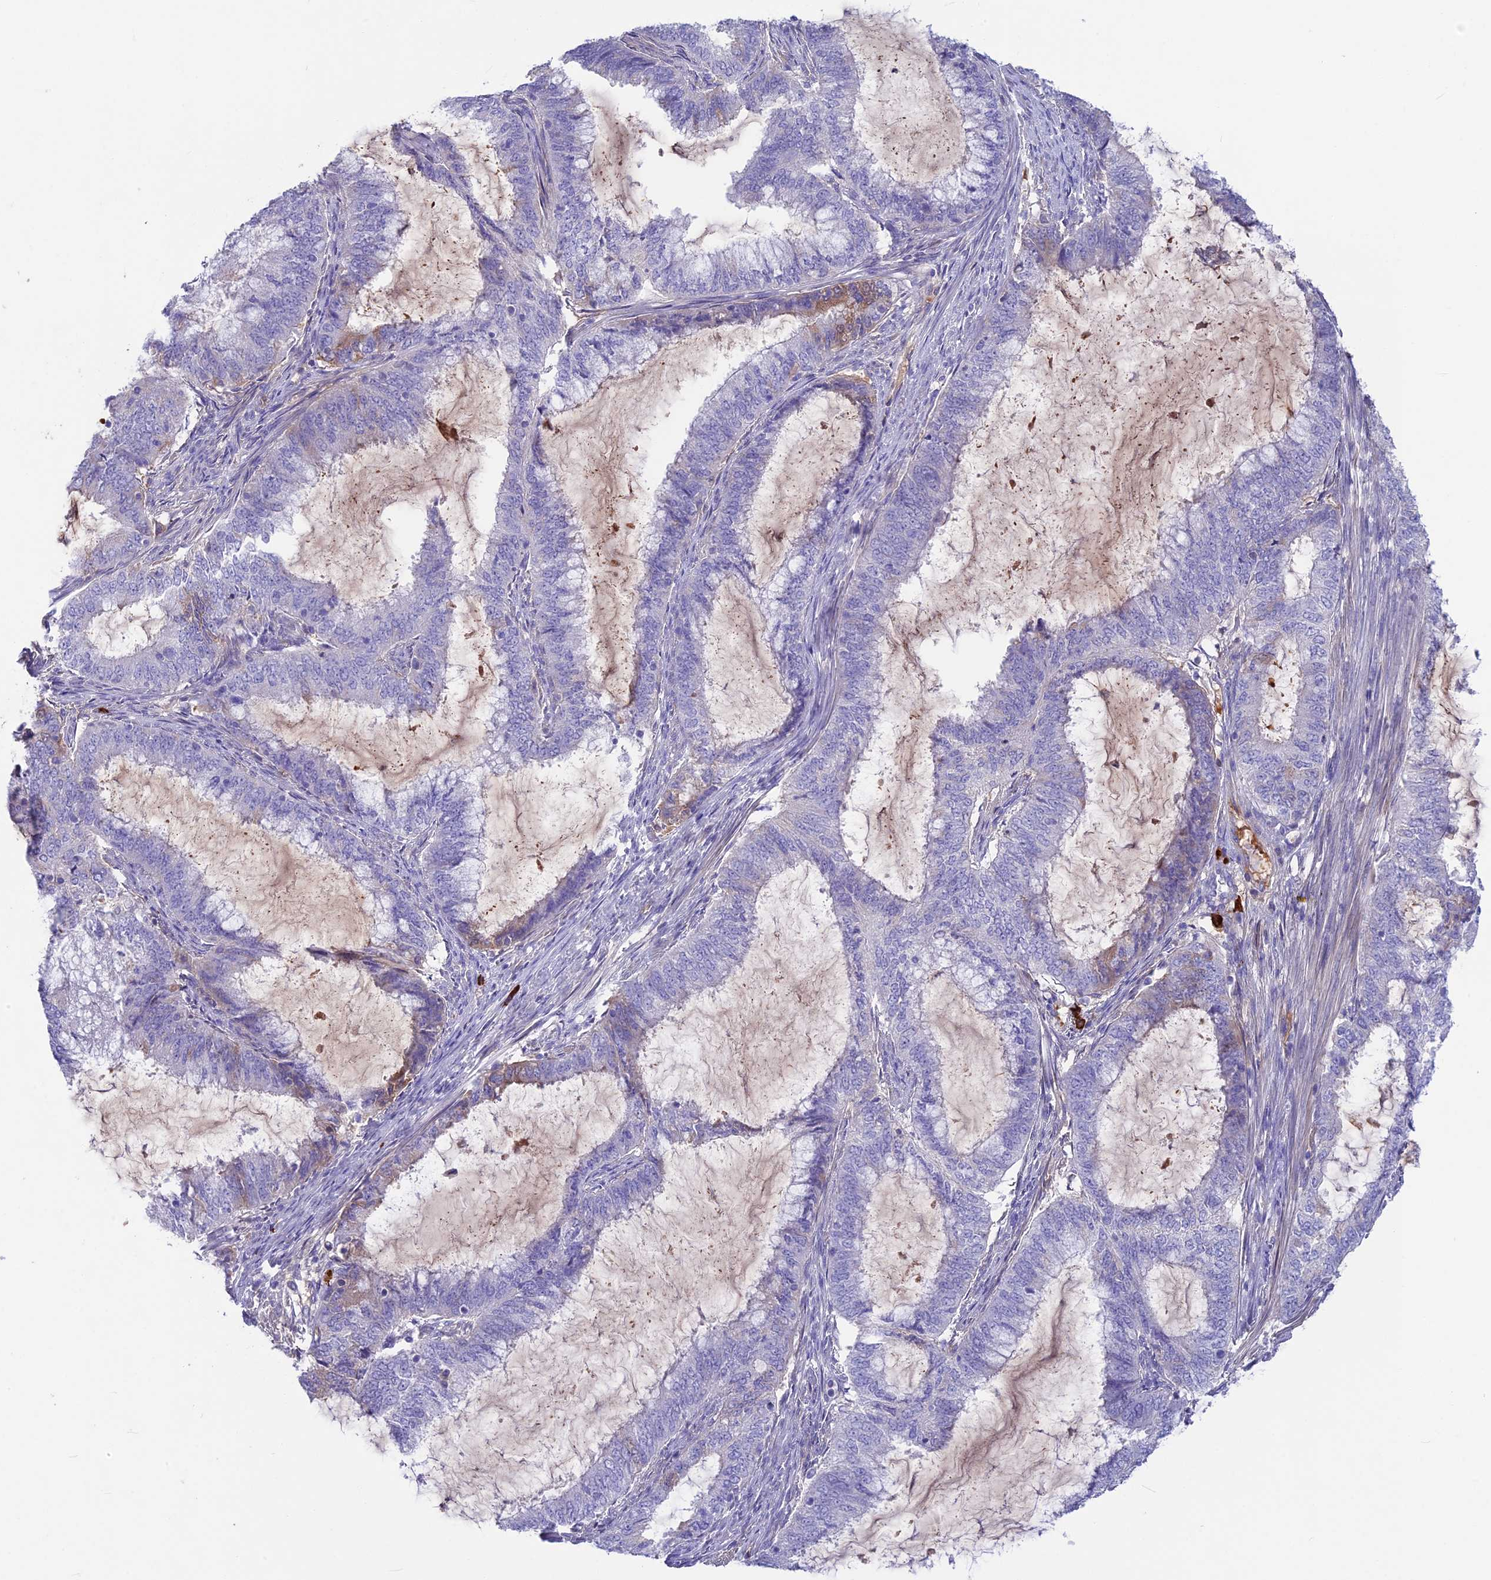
{"staining": {"intensity": "negative", "quantity": "none", "location": "none"}, "tissue": "endometrial cancer", "cell_type": "Tumor cells", "image_type": "cancer", "snomed": [{"axis": "morphology", "description": "Adenocarcinoma, NOS"}, {"axis": "topography", "description": "Endometrium"}], "caption": "DAB (3,3'-diaminobenzidine) immunohistochemical staining of human adenocarcinoma (endometrial) exhibits no significant positivity in tumor cells.", "gene": "SNAP91", "patient": {"sex": "female", "age": 51}}